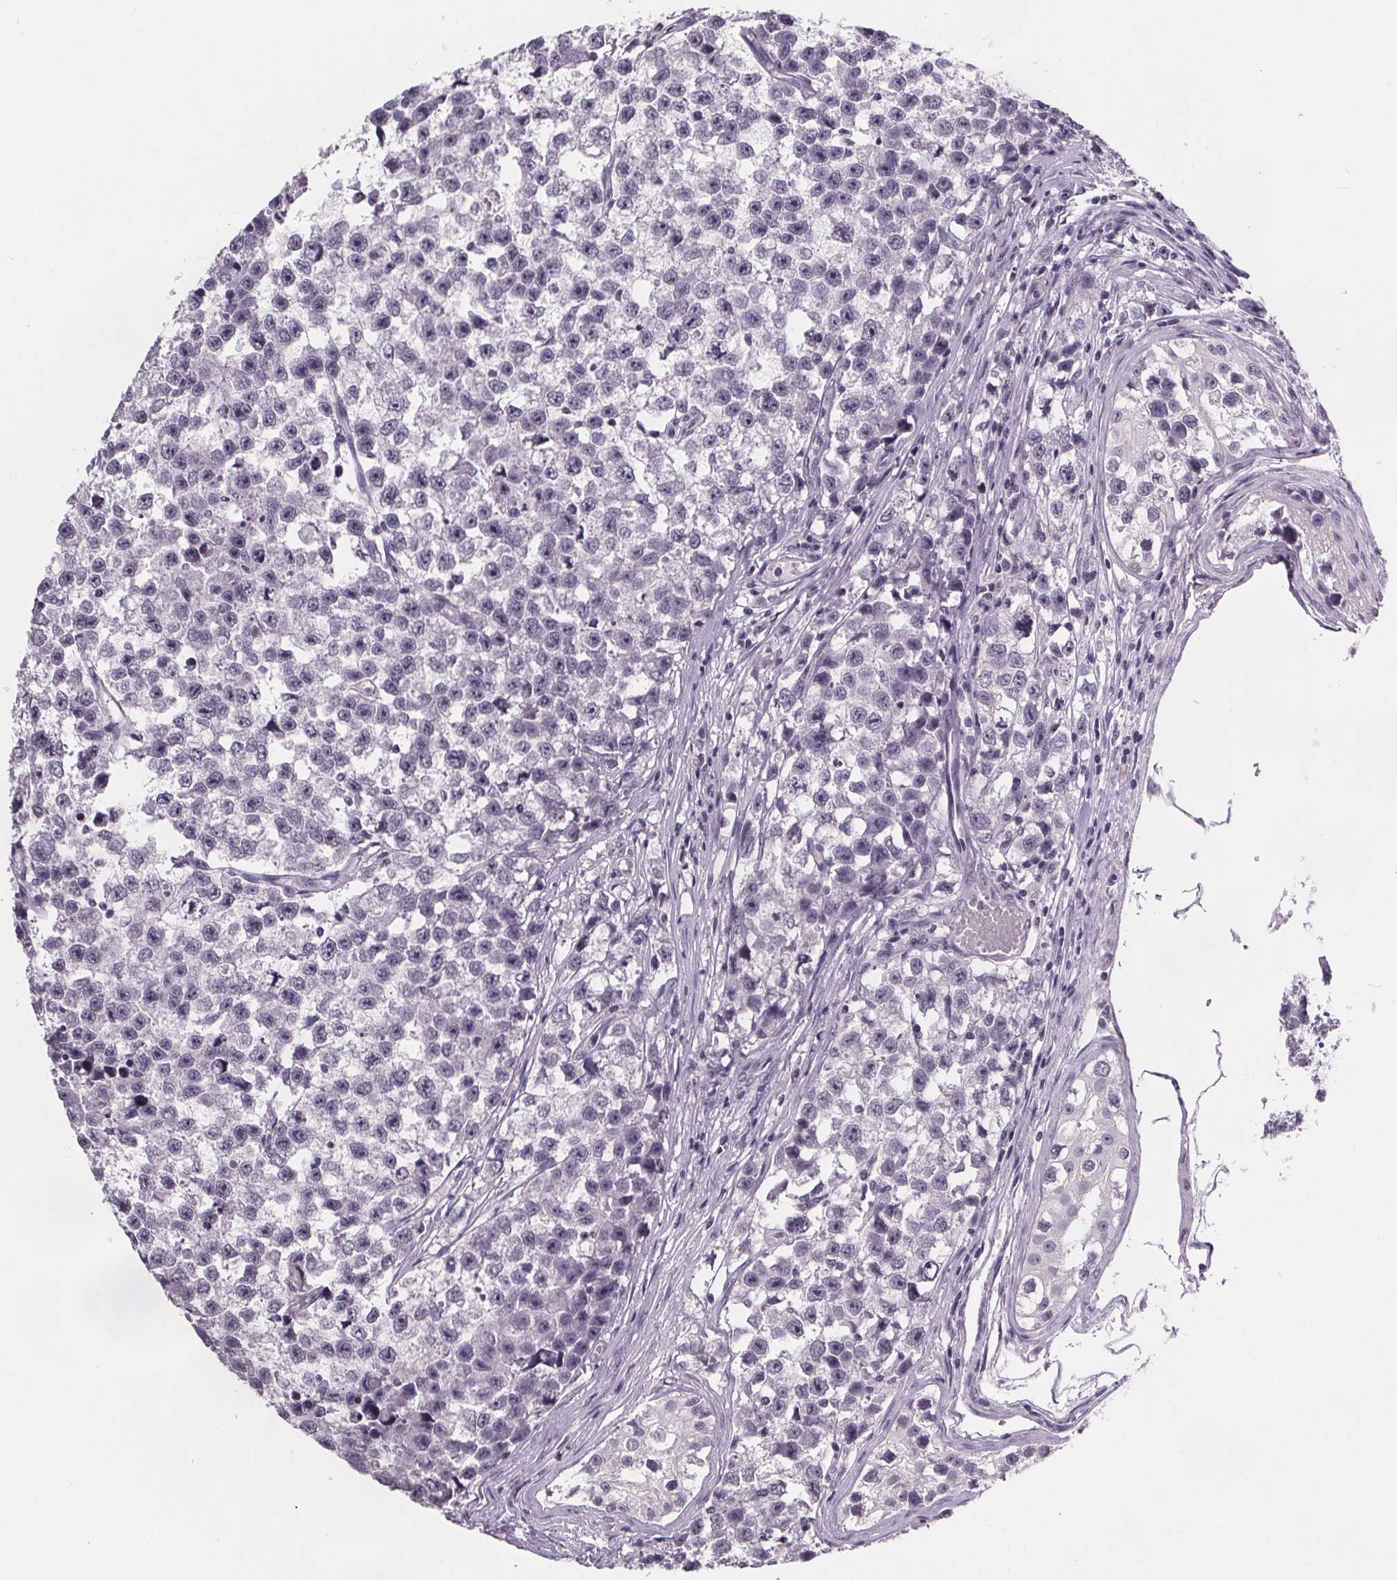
{"staining": {"intensity": "negative", "quantity": "none", "location": "none"}, "tissue": "testis cancer", "cell_type": "Tumor cells", "image_type": "cancer", "snomed": [{"axis": "morphology", "description": "Seminoma, NOS"}, {"axis": "topography", "description": "Testis"}], "caption": "The micrograph displays no significant staining in tumor cells of seminoma (testis).", "gene": "NKX6-1", "patient": {"sex": "male", "age": 26}}